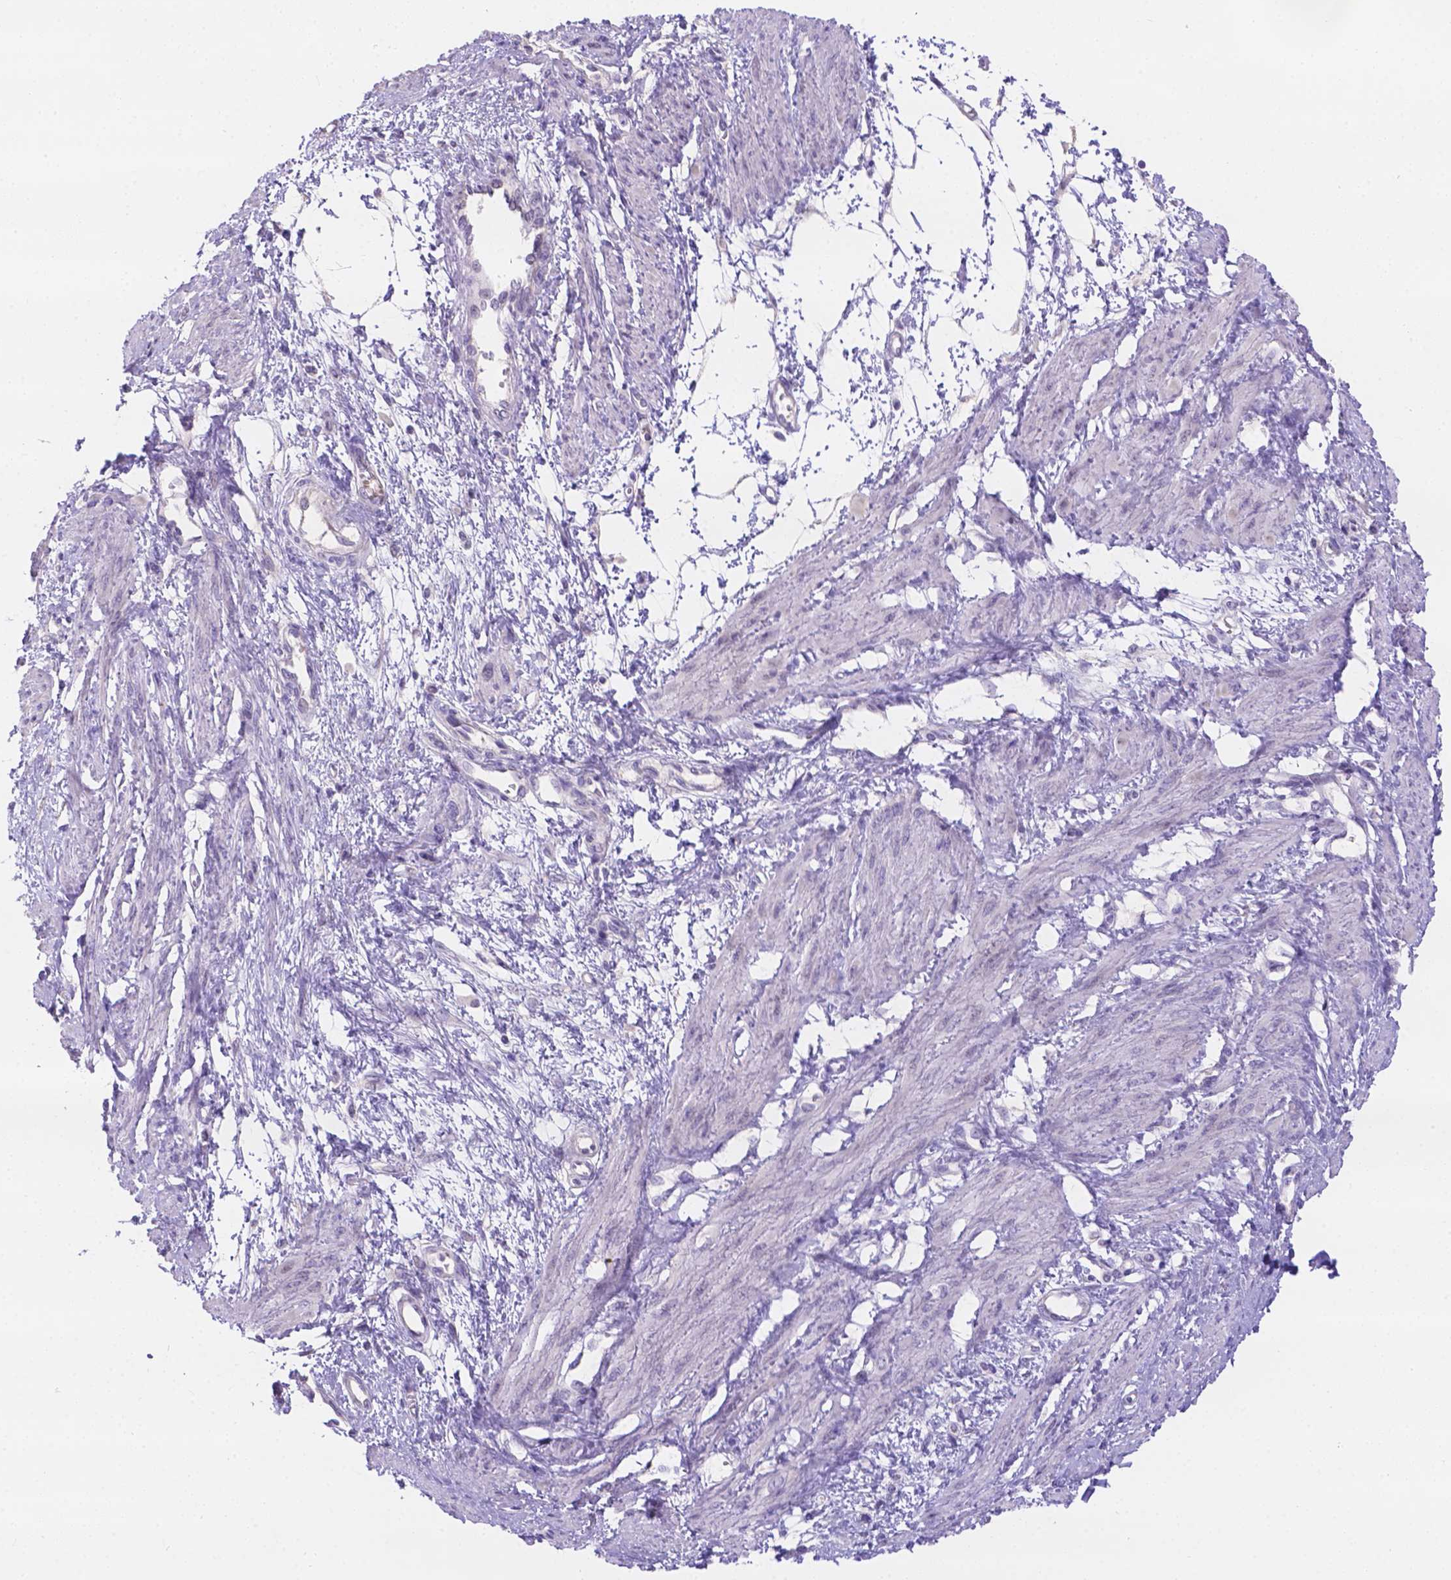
{"staining": {"intensity": "negative", "quantity": "none", "location": "none"}, "tissue": "smooth muscle", "cell_type": "Smooth muscle cells", "image_type": "normal", "snomed": [{"axis": "morphology", "description": "Normal tissue, NOS"}, {"axis": "topography", "description": "Smooth muscle"}, {"axis": "topography", "description": "Uterus"}], "caption": "Immunohistochemistry of normal smooth muscle demonstrates no staining in smooth muscle cells.", "gene": "CD96", "patient": {"sex": "female", "age": 39}}